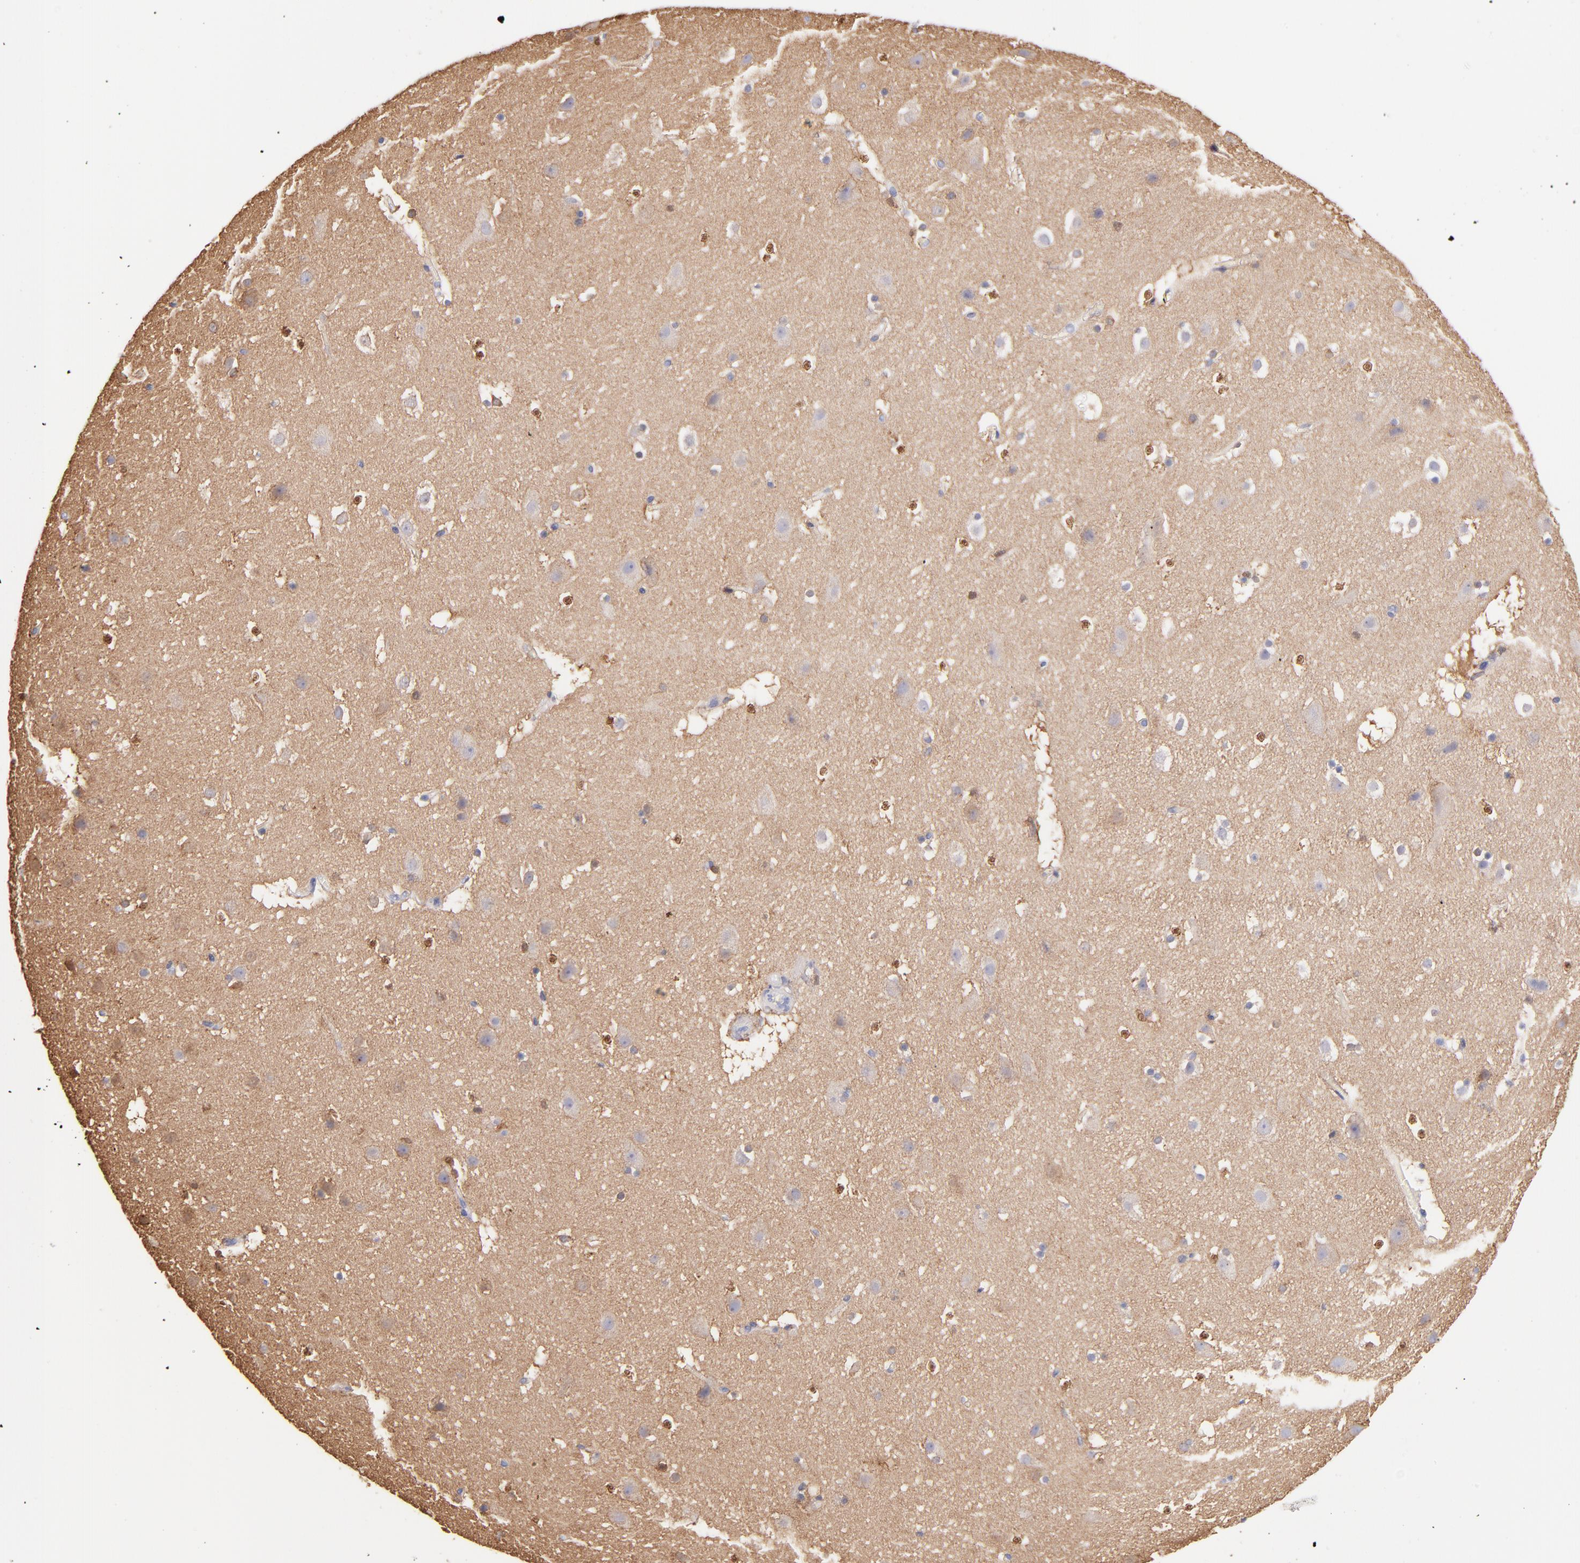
{"staining": {"intensity": "moderate", "quantity": "<25%", "location": "cytoplasmic/membranous"}, "tissue": "cerebral cortex", "cell_type": "Endothelial cells", "image_type": "normal", "snomed": [{"axis": "morphology", "description": "Normal tissue, NOS"}, {"axis": "topography", "description": "Cerebral cortex"}], "caption": "This is an image of IHC staining of normal cerebral cortex, which shows moderate staining in the cytoplasmic/membranous of endothelial cells.", "gene": "PRKCA", "patient": {"sex": "male", "age": 45}}